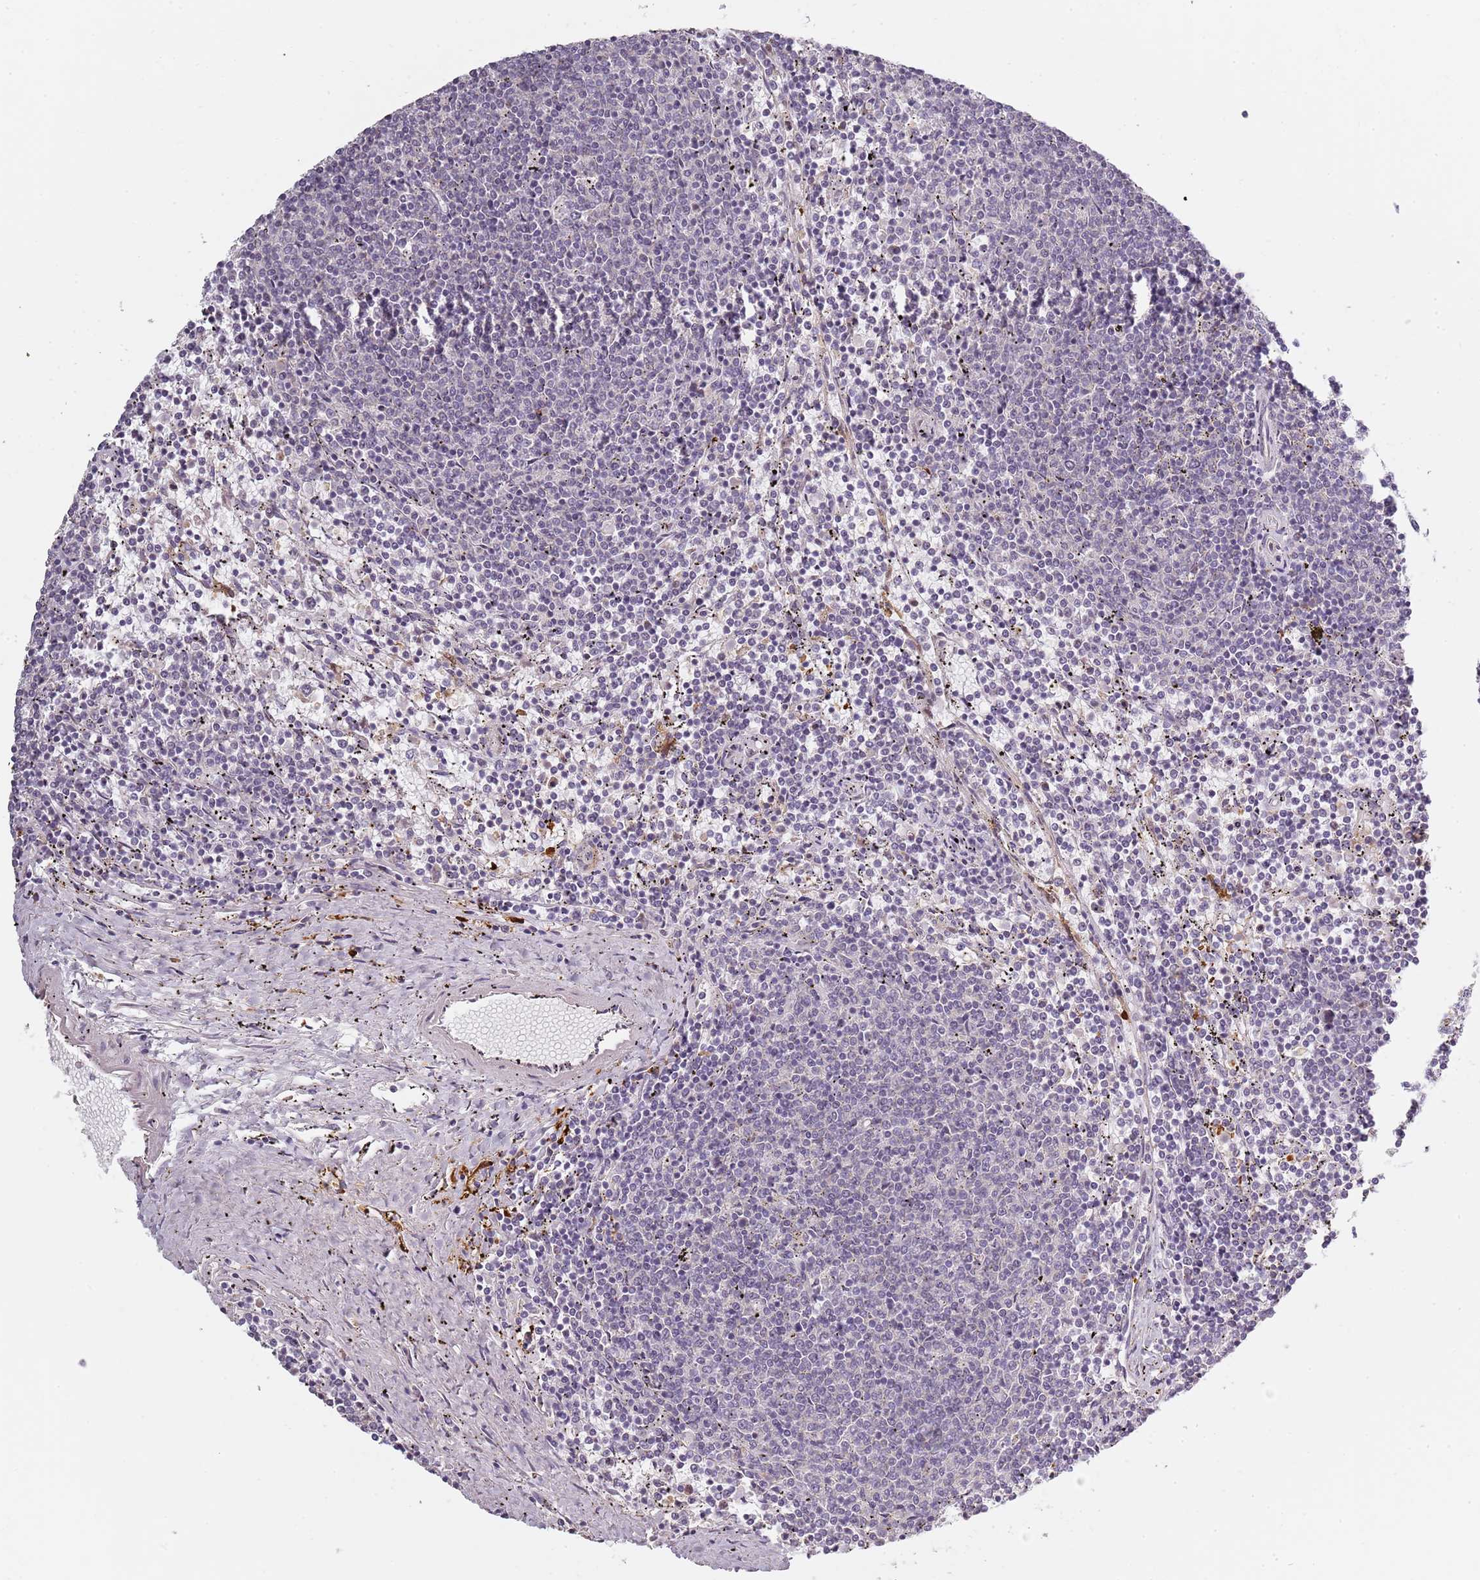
{"staining": {"intensity": "negative", "quantity": "none", "location": "none"}, "tissue": "lymphoma", "cell_type": "Tumor cells", "image_type": "cancer", "snomed": [{"axis": "morphology", "description": "Malignant lymphoma, non-Hodgkin's type, Low grade"}, {"axis": "topography", "description": "Spleen"}], "caption": "Immunohistochemical staining of malignant lymphoma, non-Hodgkin's type (low-grade) displays no significant positivity in tumor cells. The staining is performed using DAB (3,3'-diaminobenzidine) brown chromogen with nuclei counter-stained in using hematoxylin.", "gene": "CC2D2B", "patient": {"sex": "female", "age": 50}}